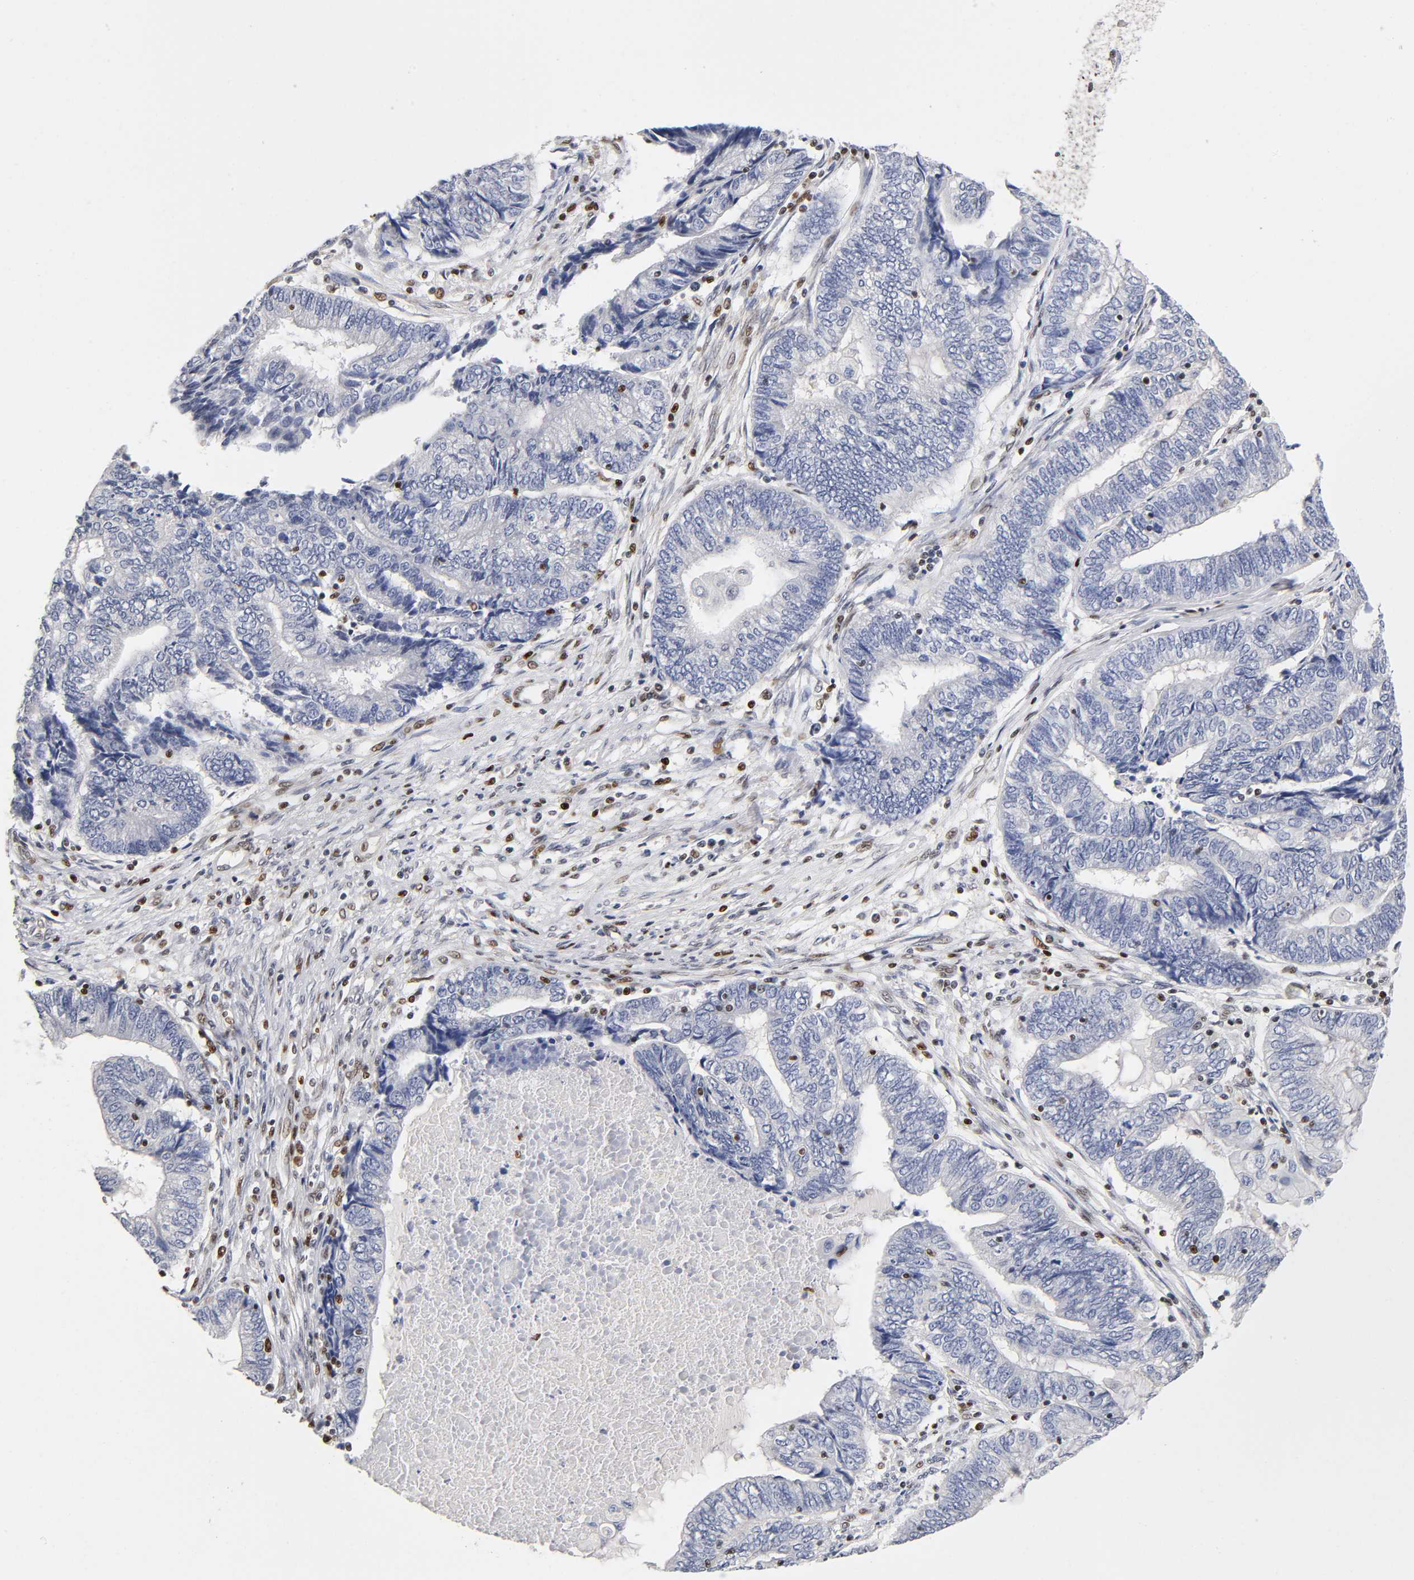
{"staining": {"intensity": "negative", "quantity": "none", "location": "none"}, "tissue": "endometrial cancer", "cell_type": "Tumor cells", "image_type": "cancer", "snomed": [{"axis": "morphology", "description": "Adenocarcinoma, NOS"}, {"axis": "topography", "description": "Uterus"}, {"axis": "topography", "description": "Endometrium"}], "caption": "Immunohistochemistry of endometrial adenocarcinoma displays no staining in tumor cells.", "gene": "NR3C1", "patient": {"sex": "female", "age": 70}}